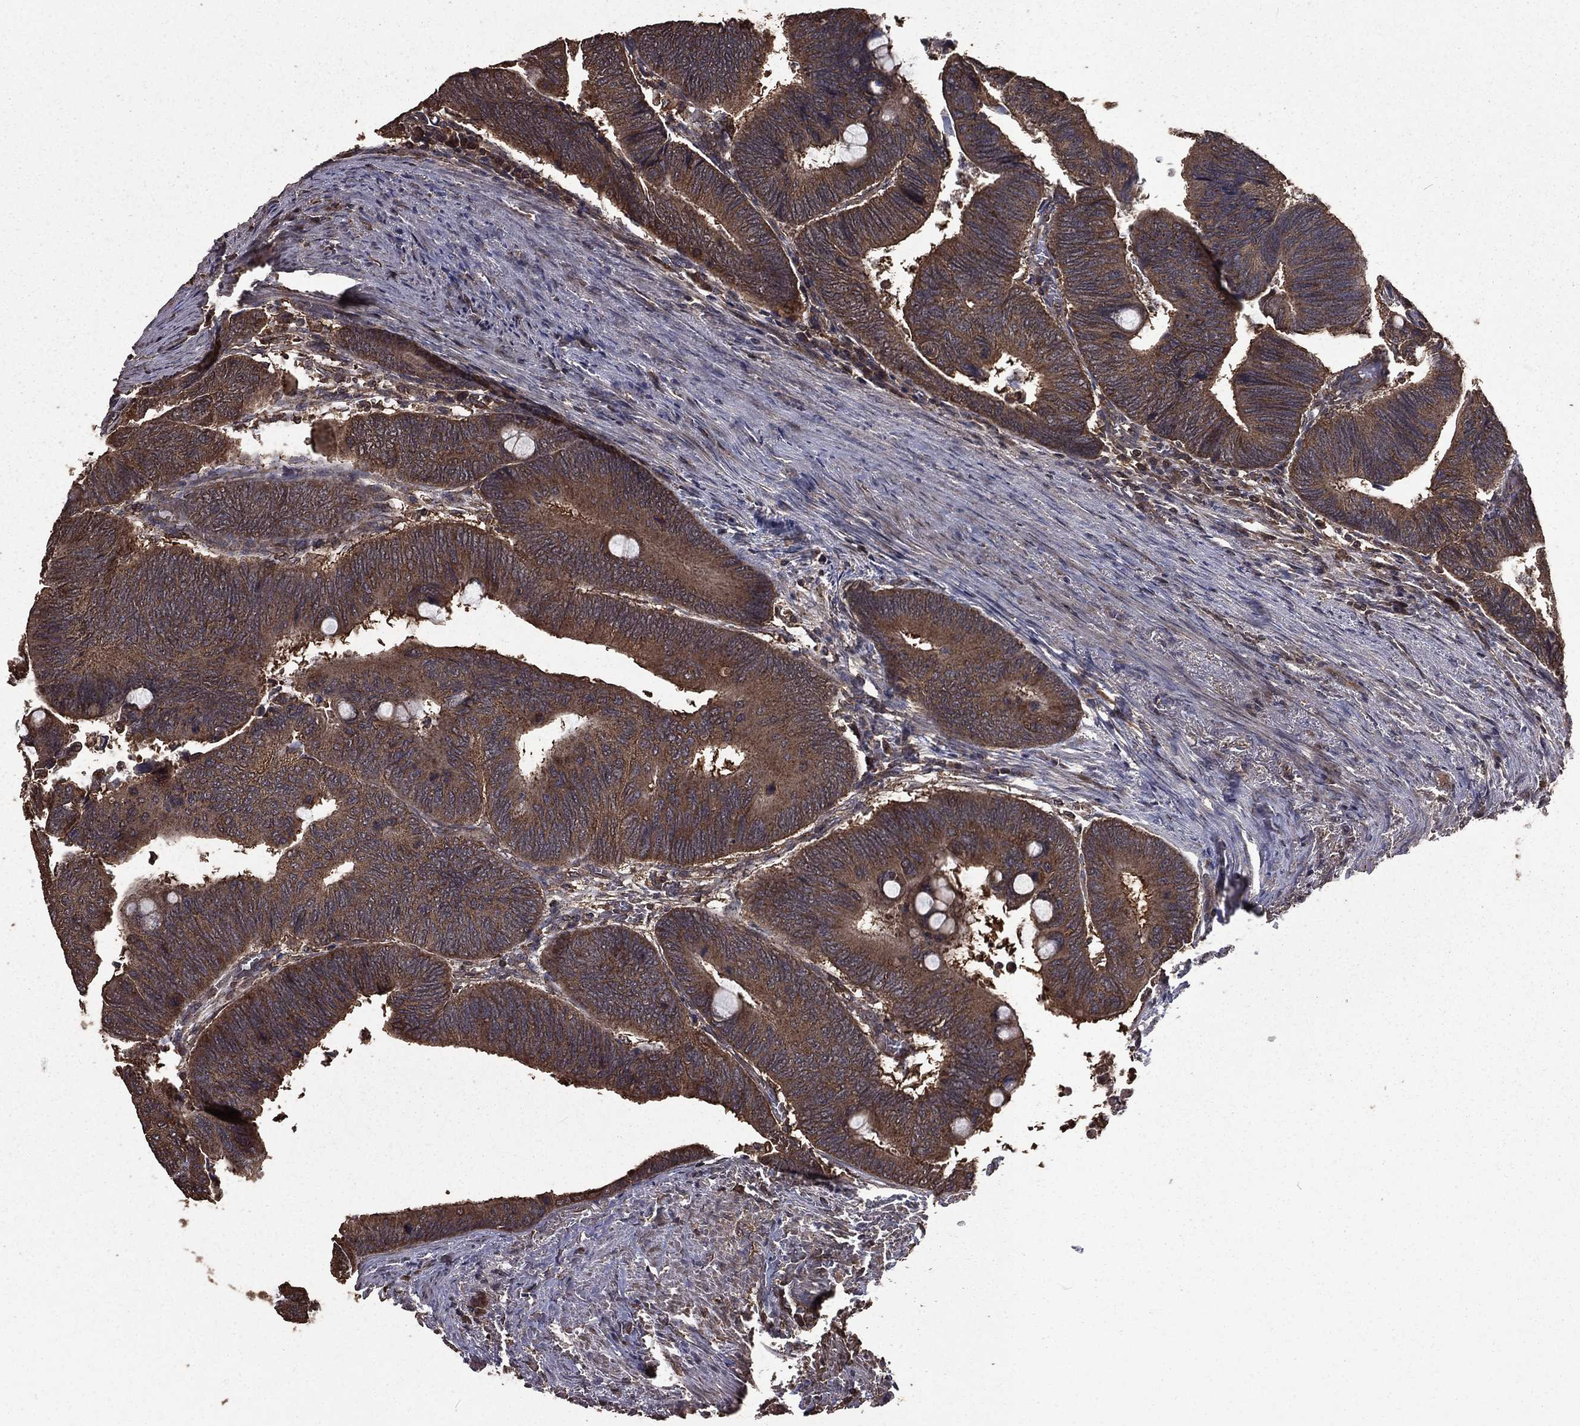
{"staining": {"intensity": "moderate", "quantity": ">75%", "location": "cytoplasmic/membranous"}, "tissue": "colorectal cancer", "cell_type": "Tumor cells", "image_type": "cancer", "snomed": [{"axis": "morphology", "description": "Normal tissue, NOS"}, {"axis": "morphology", "description": "Adenocarcinoma, NOS"}, {"axis": "topography", "description": "Rectum"}, {"axis": "topography", "description": "Peripheral nerve tissue"}], "caption": "Tumor cells show medium levels of moderate cytoplasmic/membranous positivity in about >75% of cells in human colorectal cancer (adenocarcinoma). (Stains: DAB (3,3'-diaminobenzidine) in brown, nuclei in blue, Microscopy: brightfield microscopy at high magnification).", "gene": "BIRC6", "patient": {"sex": "male", "age": 92}}